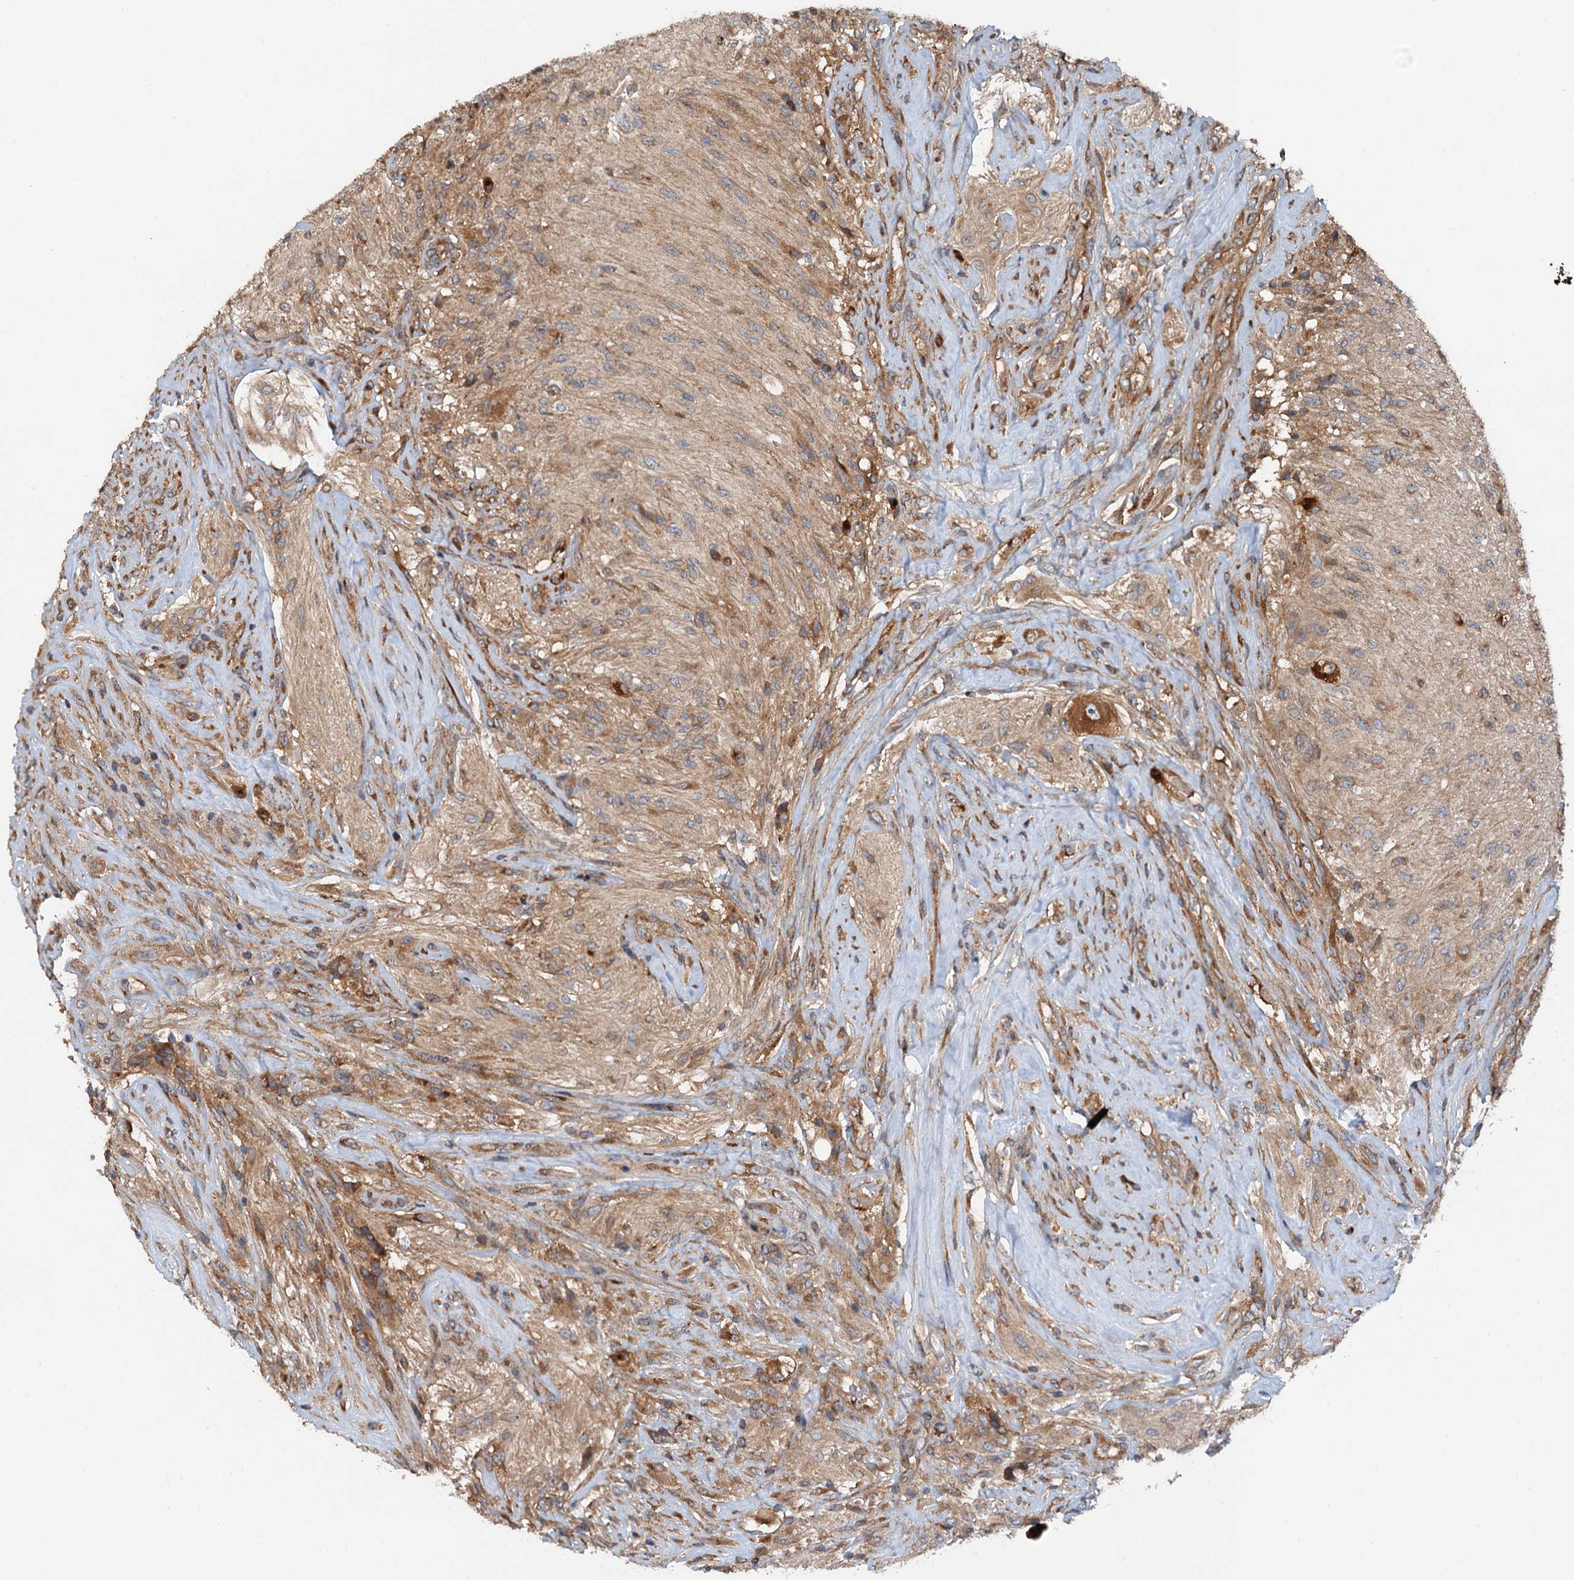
{"staining": {"intensity": "moderate", "quantity": ">75%", "location": "cytoplasmic/membranous"}, "tissue": "glioma", "cell_type": "Tumor cells", "image_type": "cancer", "snomed": [{"axis": "morphology", "description": "Glioma, malignant, High grade"}, {"axis": "topography", "description": "Brain"}], "caption": "Protein expression analysis of human glioma reveals moderate cytoplasmic/membranous expression in approximately >75% of tumor cells. The staining is performed using DAB (3,3'-diaminobenzidine) brown chromogen to label protein expression. The nuclei are counter-stained blue using hematoxylin.", "gene": "COG3", "patient": {"sex": "male", "age": 56}}